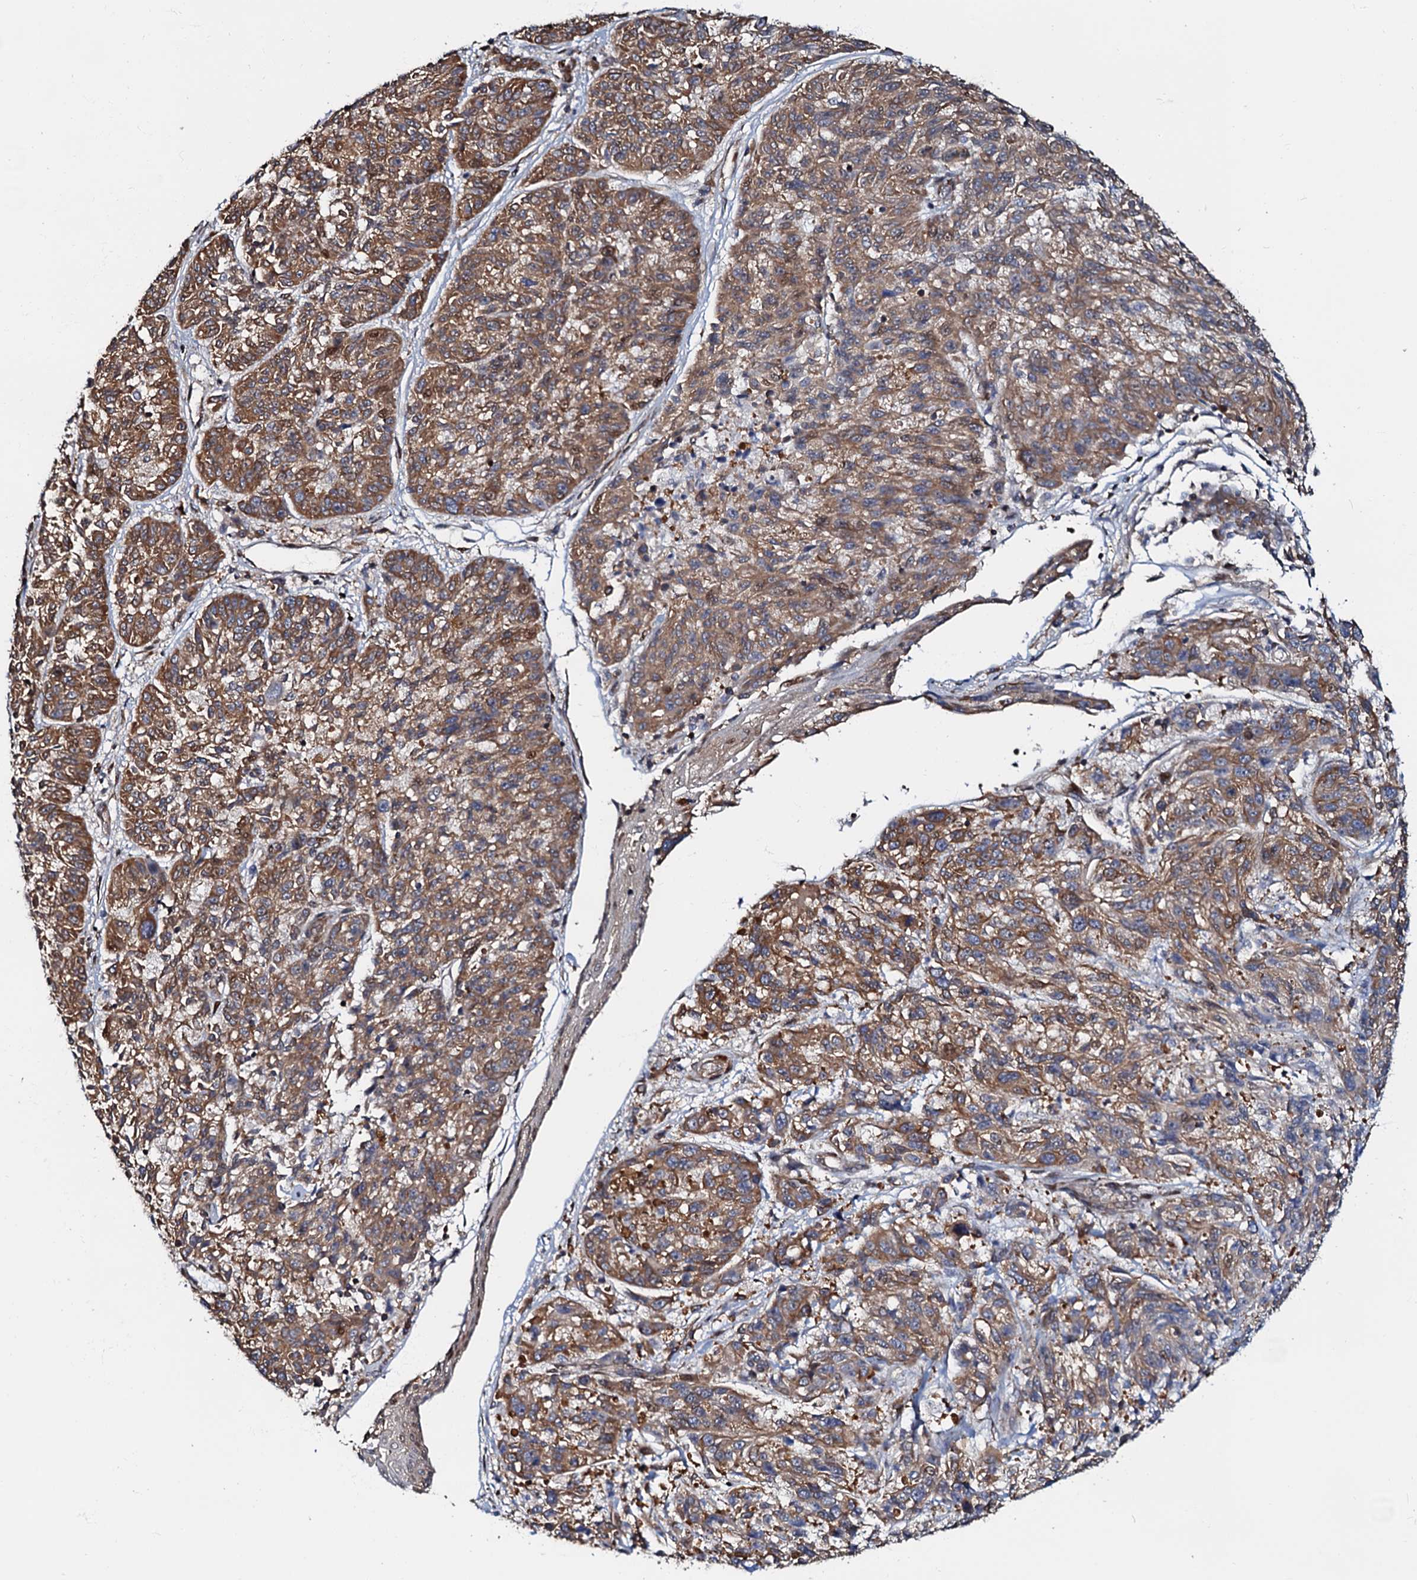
{"staining": {"intensity": "moderate", "quantity": ">75%", "location": "cytoplasmic/membranous"}, "tissue": "melanoma", "cell_type": "Tumor cells", "image_type": "cancer", "snomed": [{"axis": "morphology", "description": "Malignant melanoma, NOS"}, {"axis": "topography", "description": "Skin"}], "caption": "IHC (DAB) staining of human melanoma shows moderate cytoplasmic/membranous protein positivity in approximately >75% of tumor cells. (Brightfield microscopy of DAB IHC at high magnification).", "gene": "OSBP", "patient": {"sex": "male", "age": 53}}